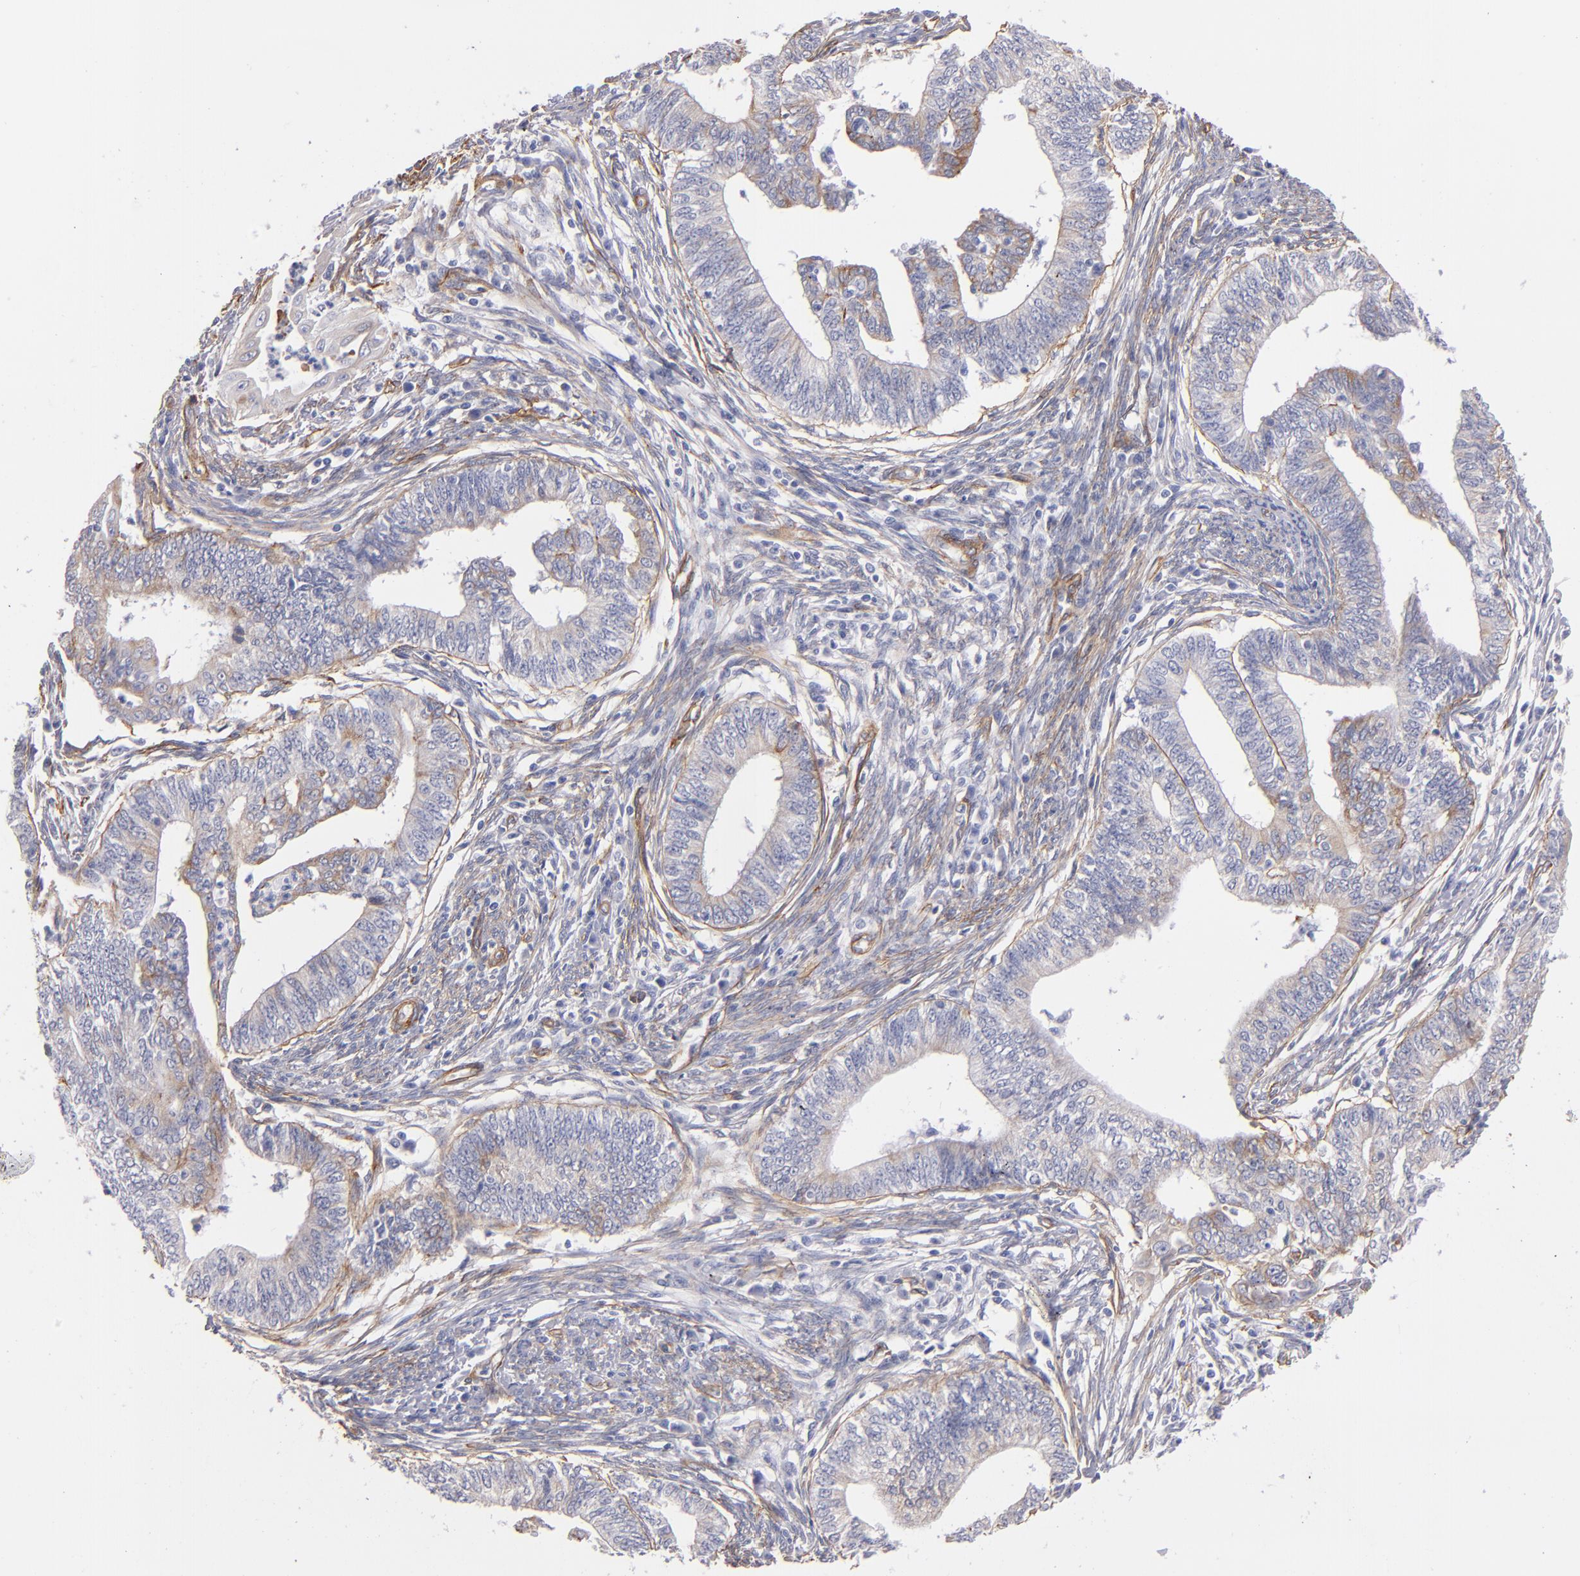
{"staining": {"intensity": "weak", "quantity": "25%-75%", "location": "cytoplasmic/membranous"}, "tissue": "endometrial cancer", "cell_type": "Tumor cells", "image_type": "cancer", "snomed": [{"axis": "morphology", "description": "Adenocarcinoma, NOS"}, {"axis": "topography", "description": "Endometrium"}], "caption": "Protein staining by IHC reveals weak cytoplasmic/membranous staining in about 25%-75% of tumor cells in endometrial cancer. (brown staining indicates protein expression, while blue staining denotes nuclei).", "gene": "LAMC1", "patient": {"sex": "female", "age": 66}}